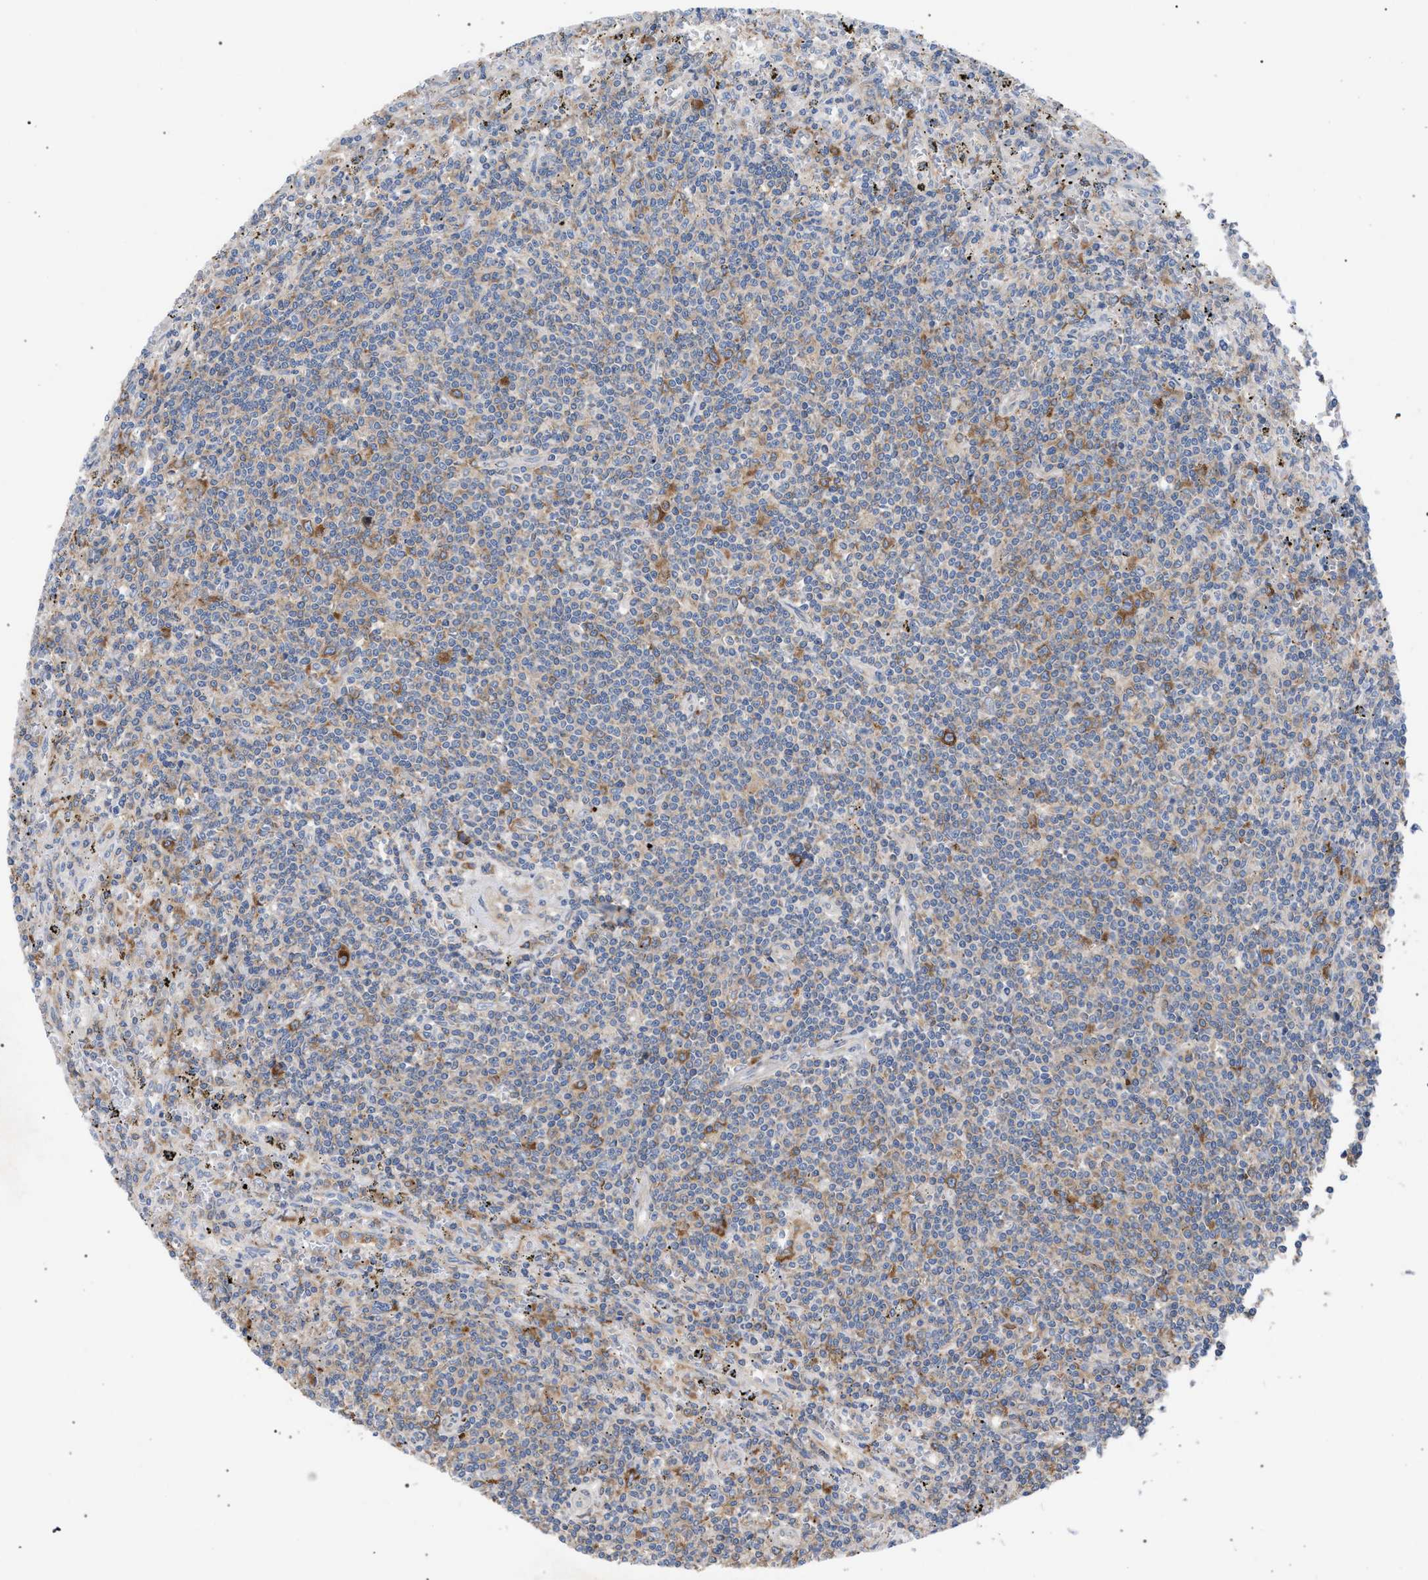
{"staining": {"intensity": "weak", "quantity": "<25%", "location": "cytoplasmic/membranous"}, "tissue": "lymphoma", "cell_type": "Tumor cells", "image_type": "cancer", "snomed": [{"axis": "morphology", "description": "Malignant lymphoma, non-Hodgkin's type, Low grade"}, {"axis": "topography", "description": "Spleen"}], "caption": "High magnification brightfield microscopy of lymphoma stained with DAB (3,3'-diaminobenzidine) (brown) and counterstained with hematoxylin (blue): tumor cells show no significant staining.", "gene": "CDR2L", "patient": {"sex": "male", "age": 76}}